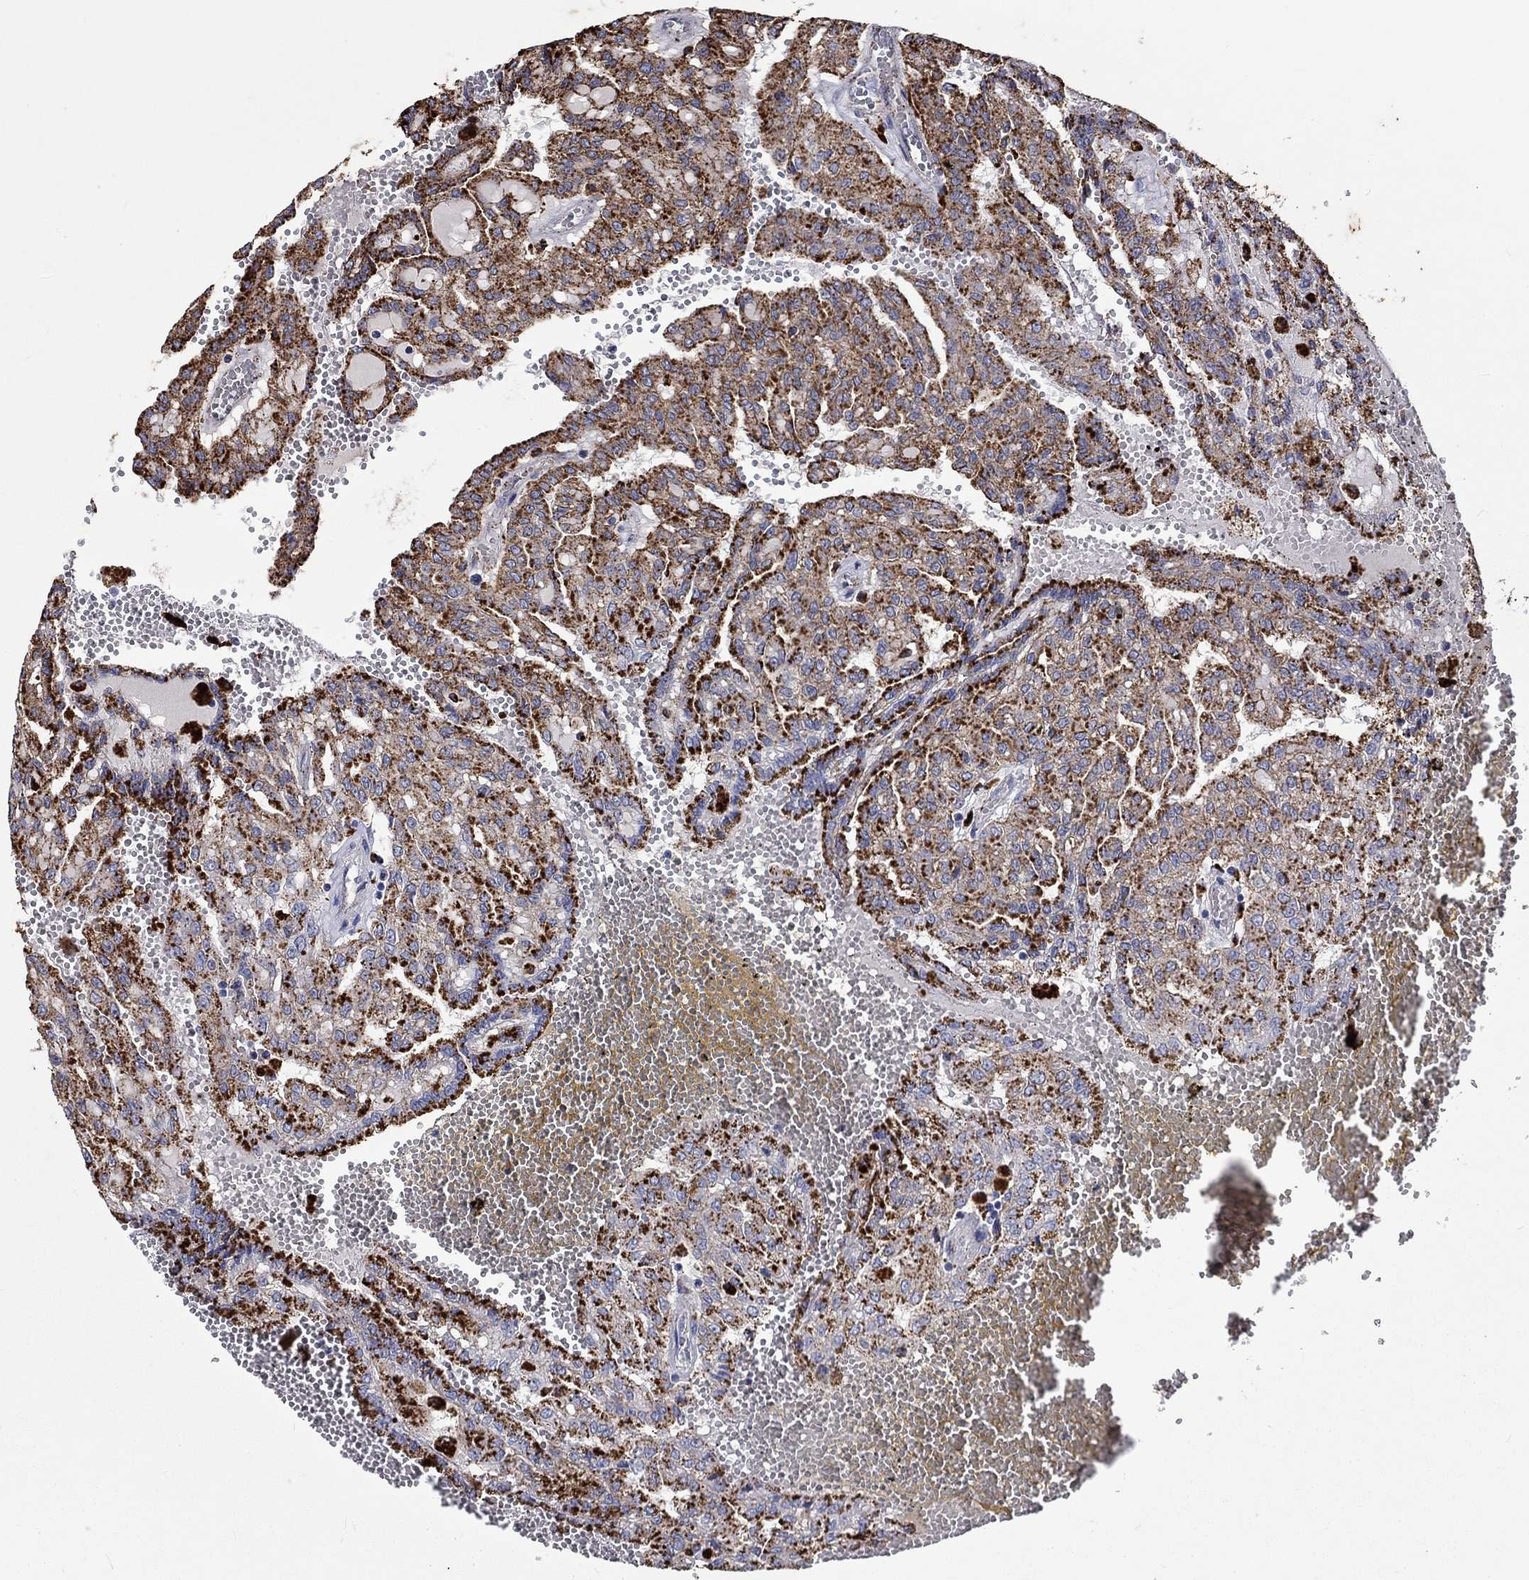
{"staining": {"intensity": "strong", "quantity": ">75%", "location": "cytoplasmic/membranous"}, "tissue": "renal cancer", "cell_type": "Tumor cells", "image_type": "cancer", "snomed": [{"axis": "morphology", "description": "Adenocarcinoma, NOS"}, {"axis": "topography", "description": "Kidney"}], "caption": "Protein analysis of renal adenocarcinoma tissue displays strong cytoplasmic/membranous staining in about >75% of tumor cells.", "gene": "CTSB", "patient": {"sex": "male", "age": 63}}